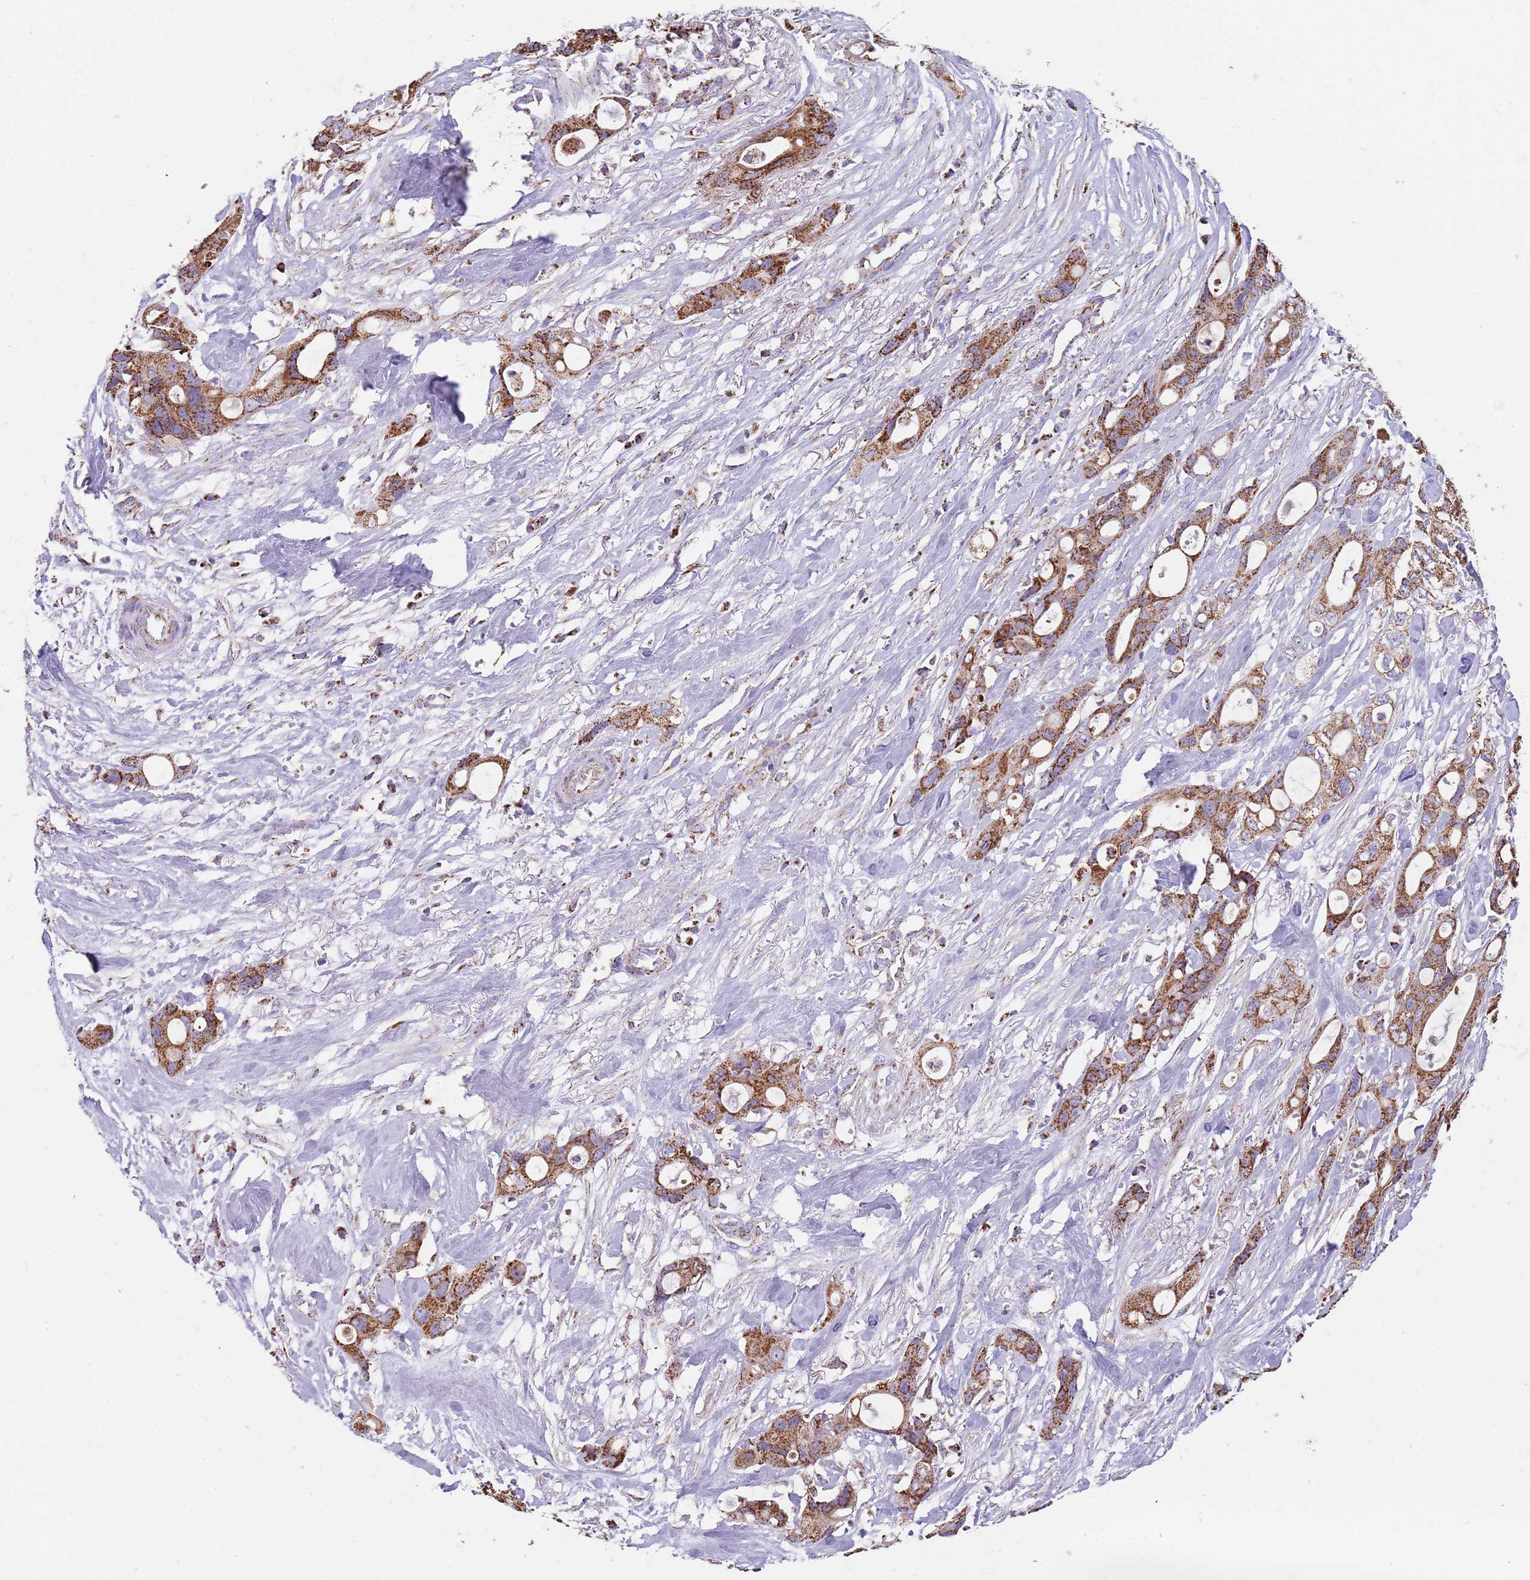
{"staining": {"intensity": "strong", "quantity": ">75%", "location": "cytoplasmic/membranous"}, "tissue": "ovarian cancer", "cell_type": "Tumor cells", "image_type": "cancer", "snomed": [{"axis": "morphology", "description": "Cystadenocarcinoma, mucinous, NOS"}, {"axis": "topography", "description": "Ovary"}], "caption": "Immunohistochemical staining of ovarian cancer (mucinous cystadenocarcinoma) reveals high levels of strong cytoplasmic/membranous protein expression in approximately >75% of tumor cells.", "gene": "TTLL1", "patient": {"sex": "female", "age": 70}}